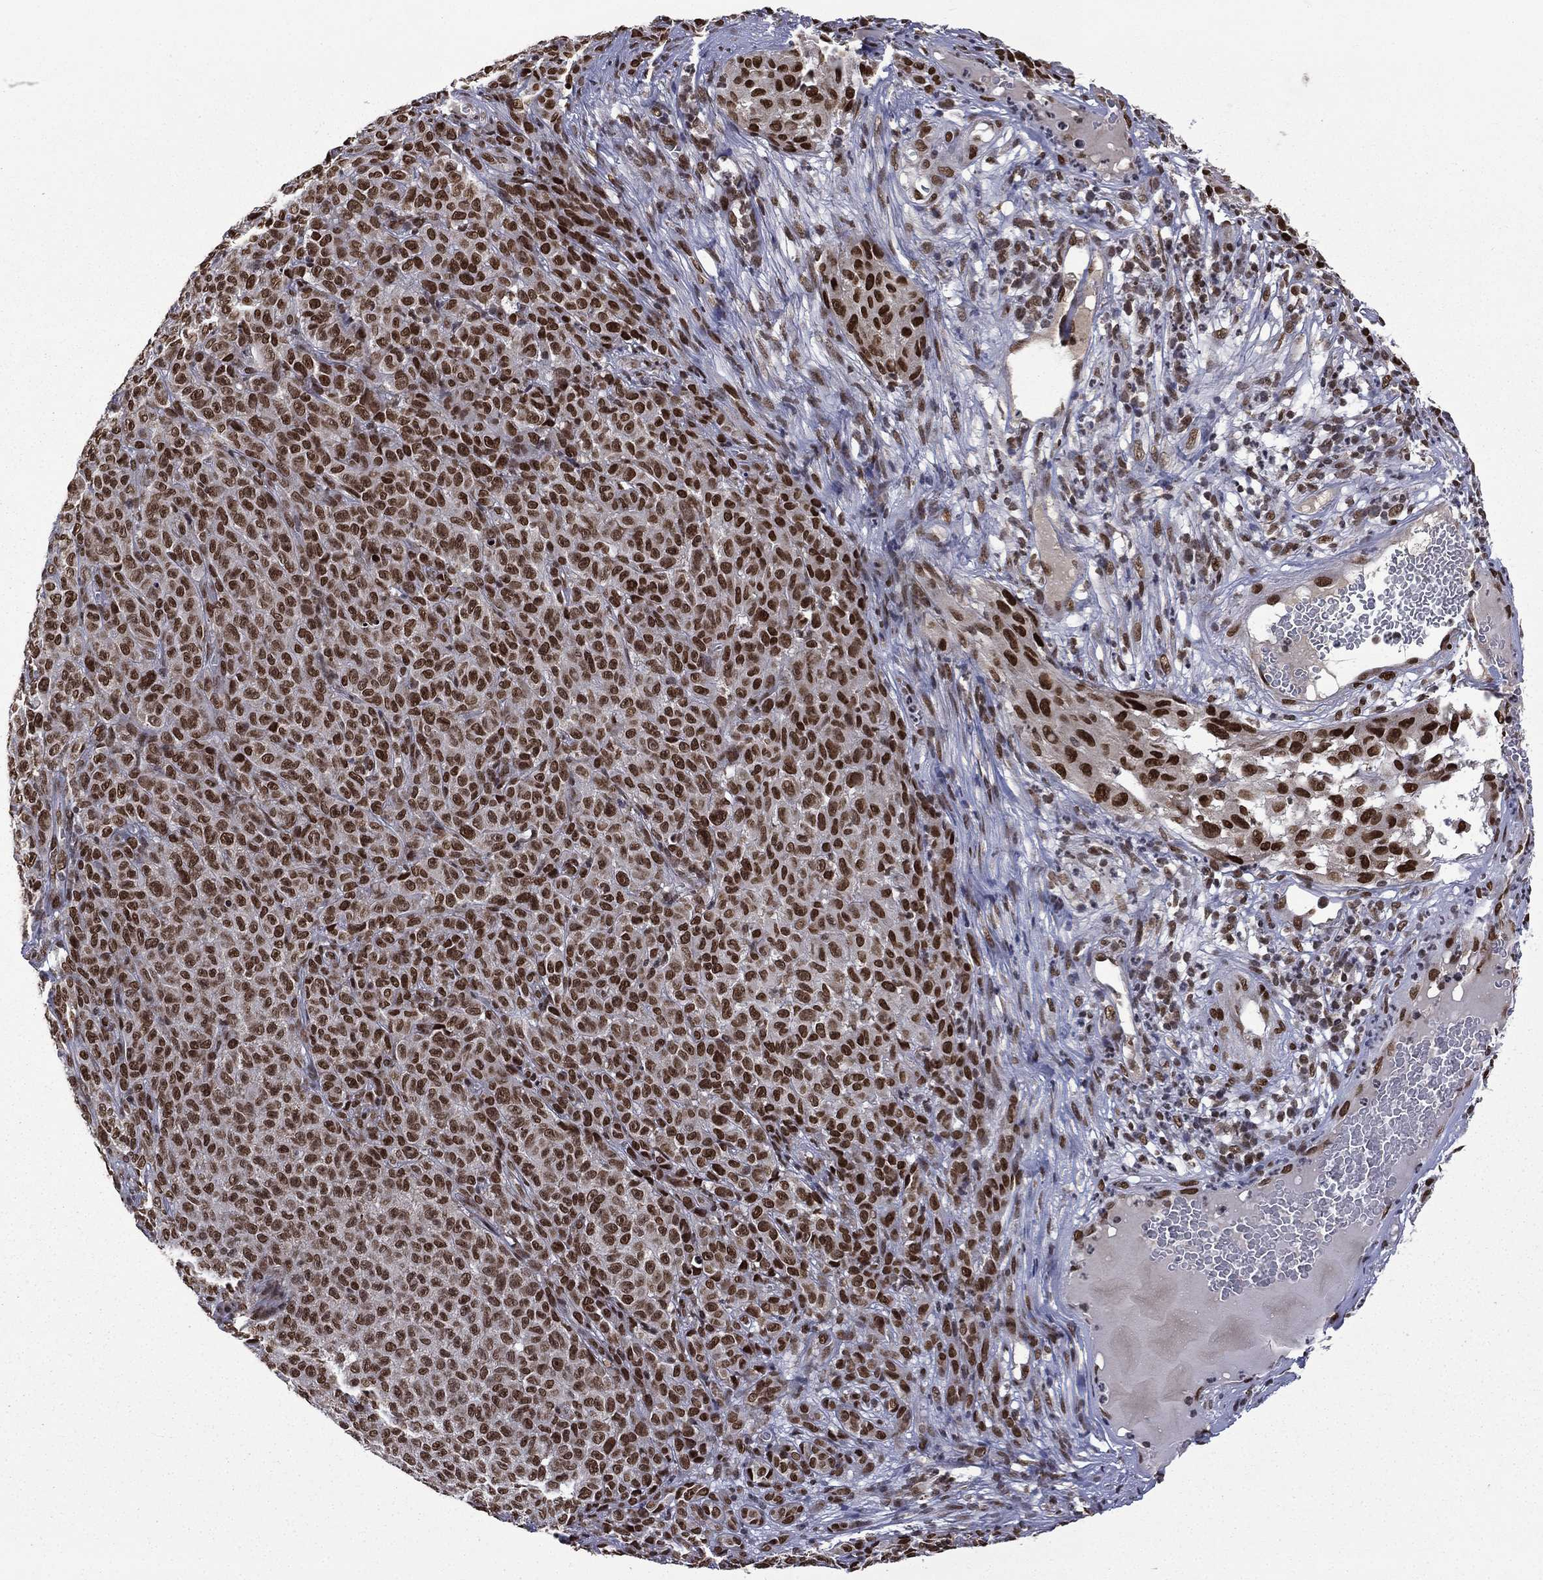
{"staining": {"intensity": "strong", "quantity": ">75%", "location": "nuclear"}, "tissue": "melanoma", "cell_type": "Tumor cells", "image_type": "cancer", "snomed": [{"axis": "morphology", "description": "Malignant melanoma, NOS"}, {"axis": "topography", "description": "Skin"}], "caption": "Immunohistochemistry (IHC) histopathology image of melanoma stained for a protein (brown), which demonstrates high levels of strong nuclear positivity in about >75% of tumor cells.", "gene": "C5orf24", "patient": {"sex": "female", "age": 82}}